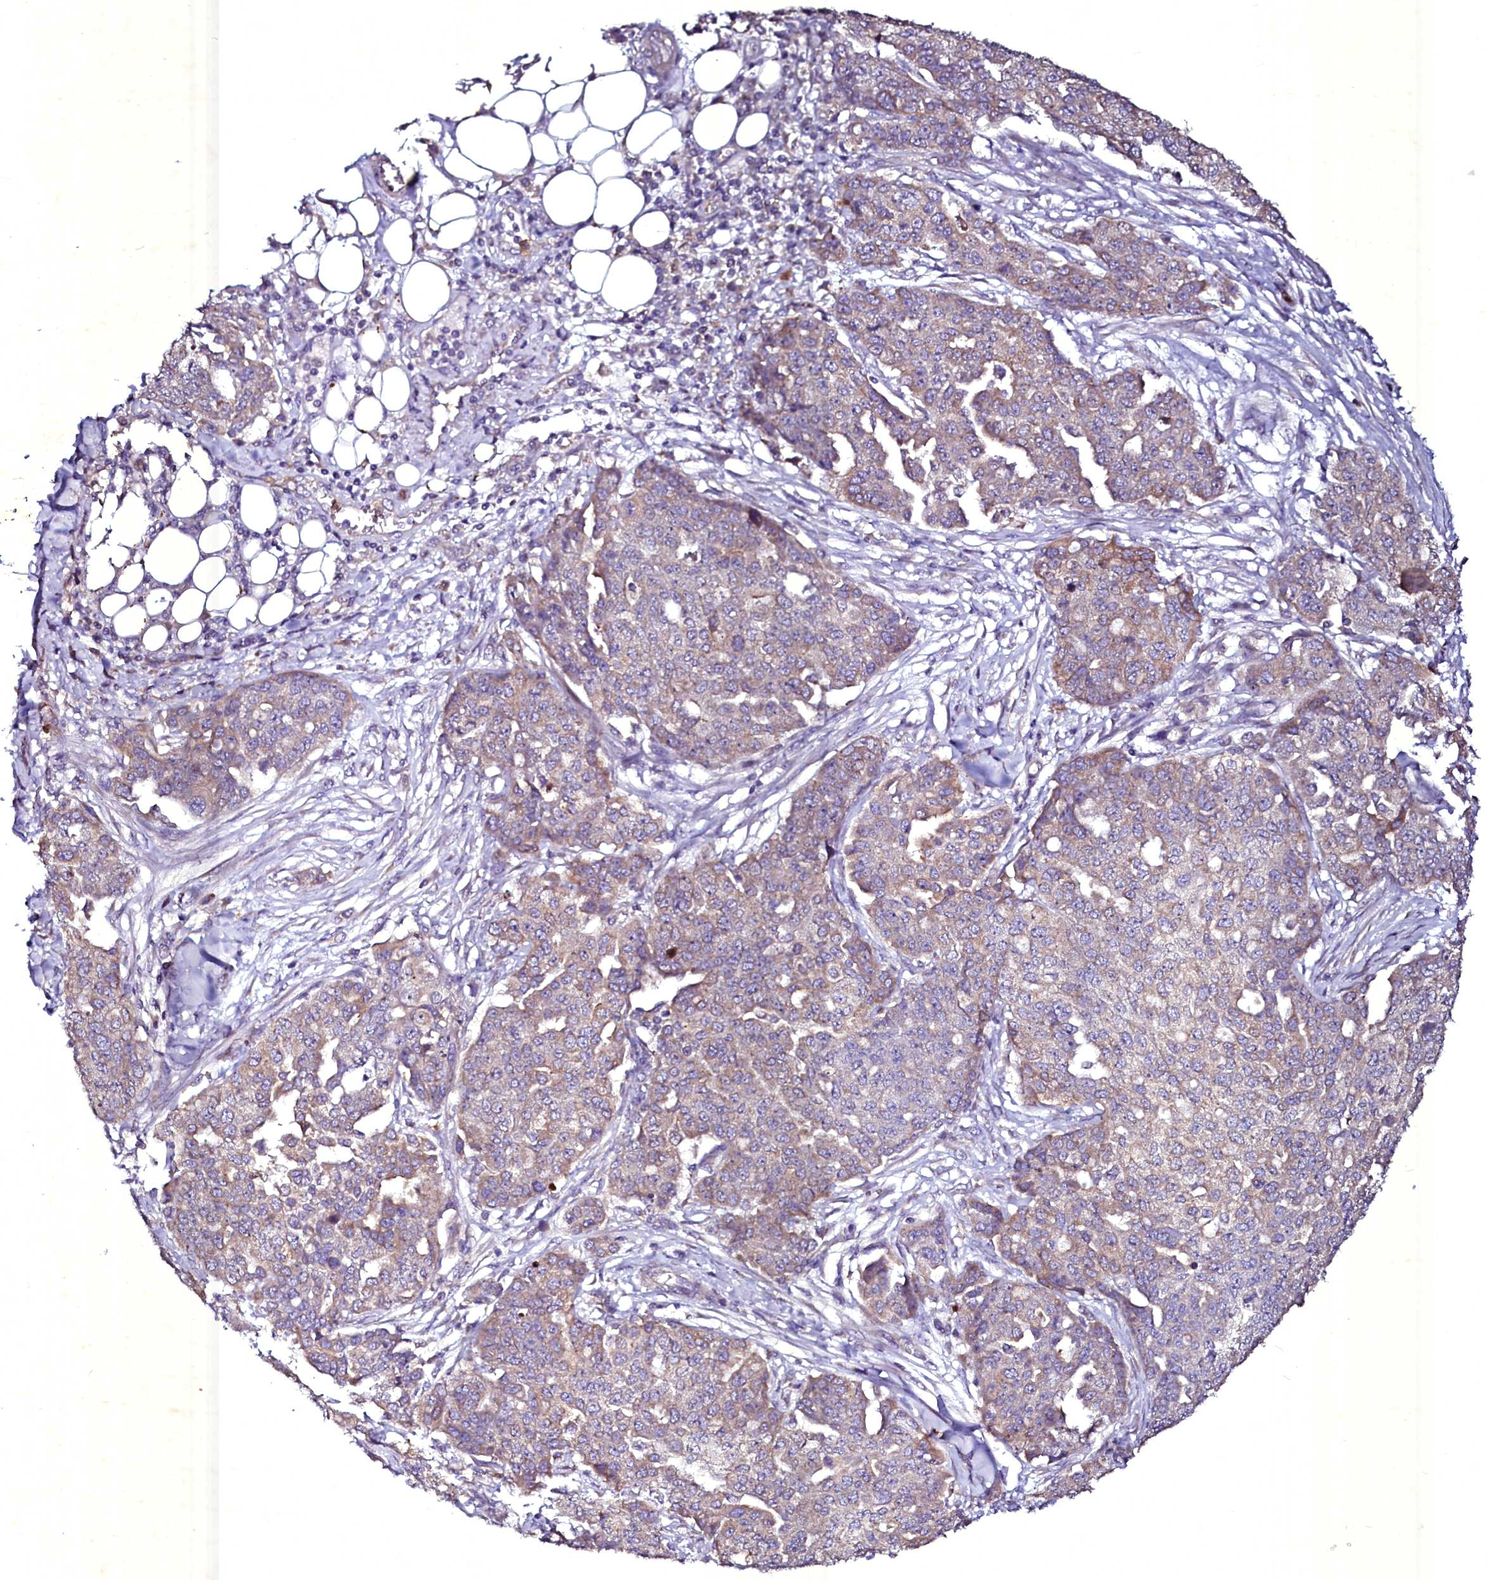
{"staining": {"intensity": "weak", "quantity": "25%-75%", "location": "cytoplasmic/membranous"}, "tissue": "ovarian cancer", "cell_type": "Tumor cells", "image_type": "cancer", "snomed": [{"axis": "morphology", "description": "Cystadenocarcinoma, serous, NOS"}, {"axis": "topography", "description": "Soft tissue"}, {"axis": "topography", "description": "Ovary"}], "caption": "This photomicrograph demonstrates IHC staining of ovarian serous cystadenocarcinoma, with low weak cytoplasmic/membranous positivity in approximately 25%-75% of tumor cells.", "gene": "SELENOT", "patient": {"sex": "female", "age": 57}}